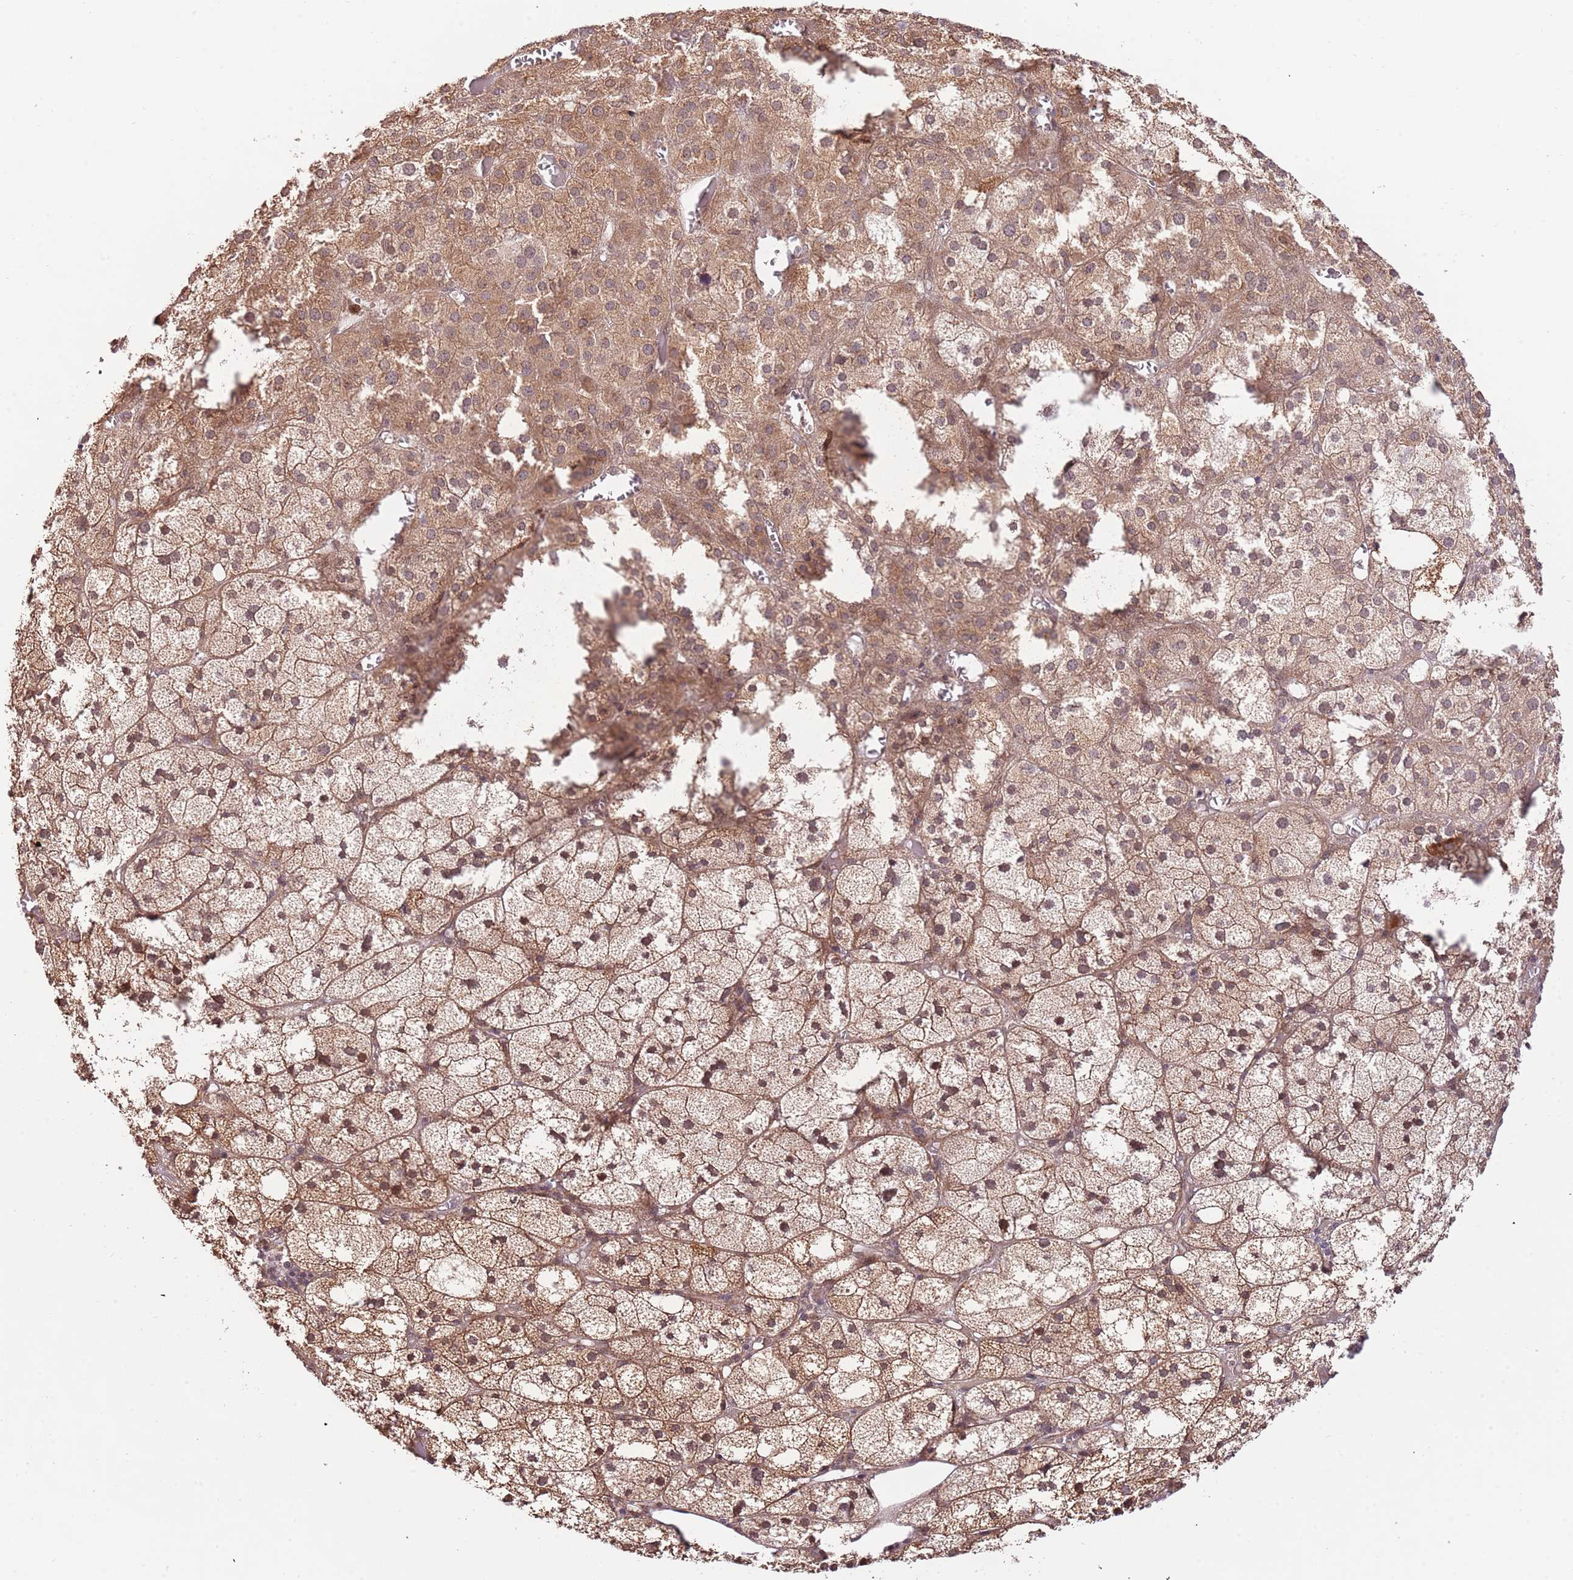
{"staining": {"intensity": "moderate", "quantity": ">75%", "location": "cytoplasmic/membranous,nuclear"}, "tissue": "adrenal gland", "cell_type": "Glandular cells", "image_type": "normal", "snomed": [{"axis": "morphology", "description": "Normal tissue, NOS"}, {"axis": "topography", "description": "Adrenal gland"}], "caption": "Immunohistochemistry (IHC) staining of normal adrenal gland, which displays medium levels of moderate cytoplasmic/membranous,nuclear positivity in about >75% of glandular cells indicating moderate cytoplasmic/membranous,nuclear protein expression. The staining was performed using DAB (brown) for protein detection and nuclei were counterstained in hematoxylin (blue).", "gene": "RIF1", "patient": {"sex": "female", "age": 61}}